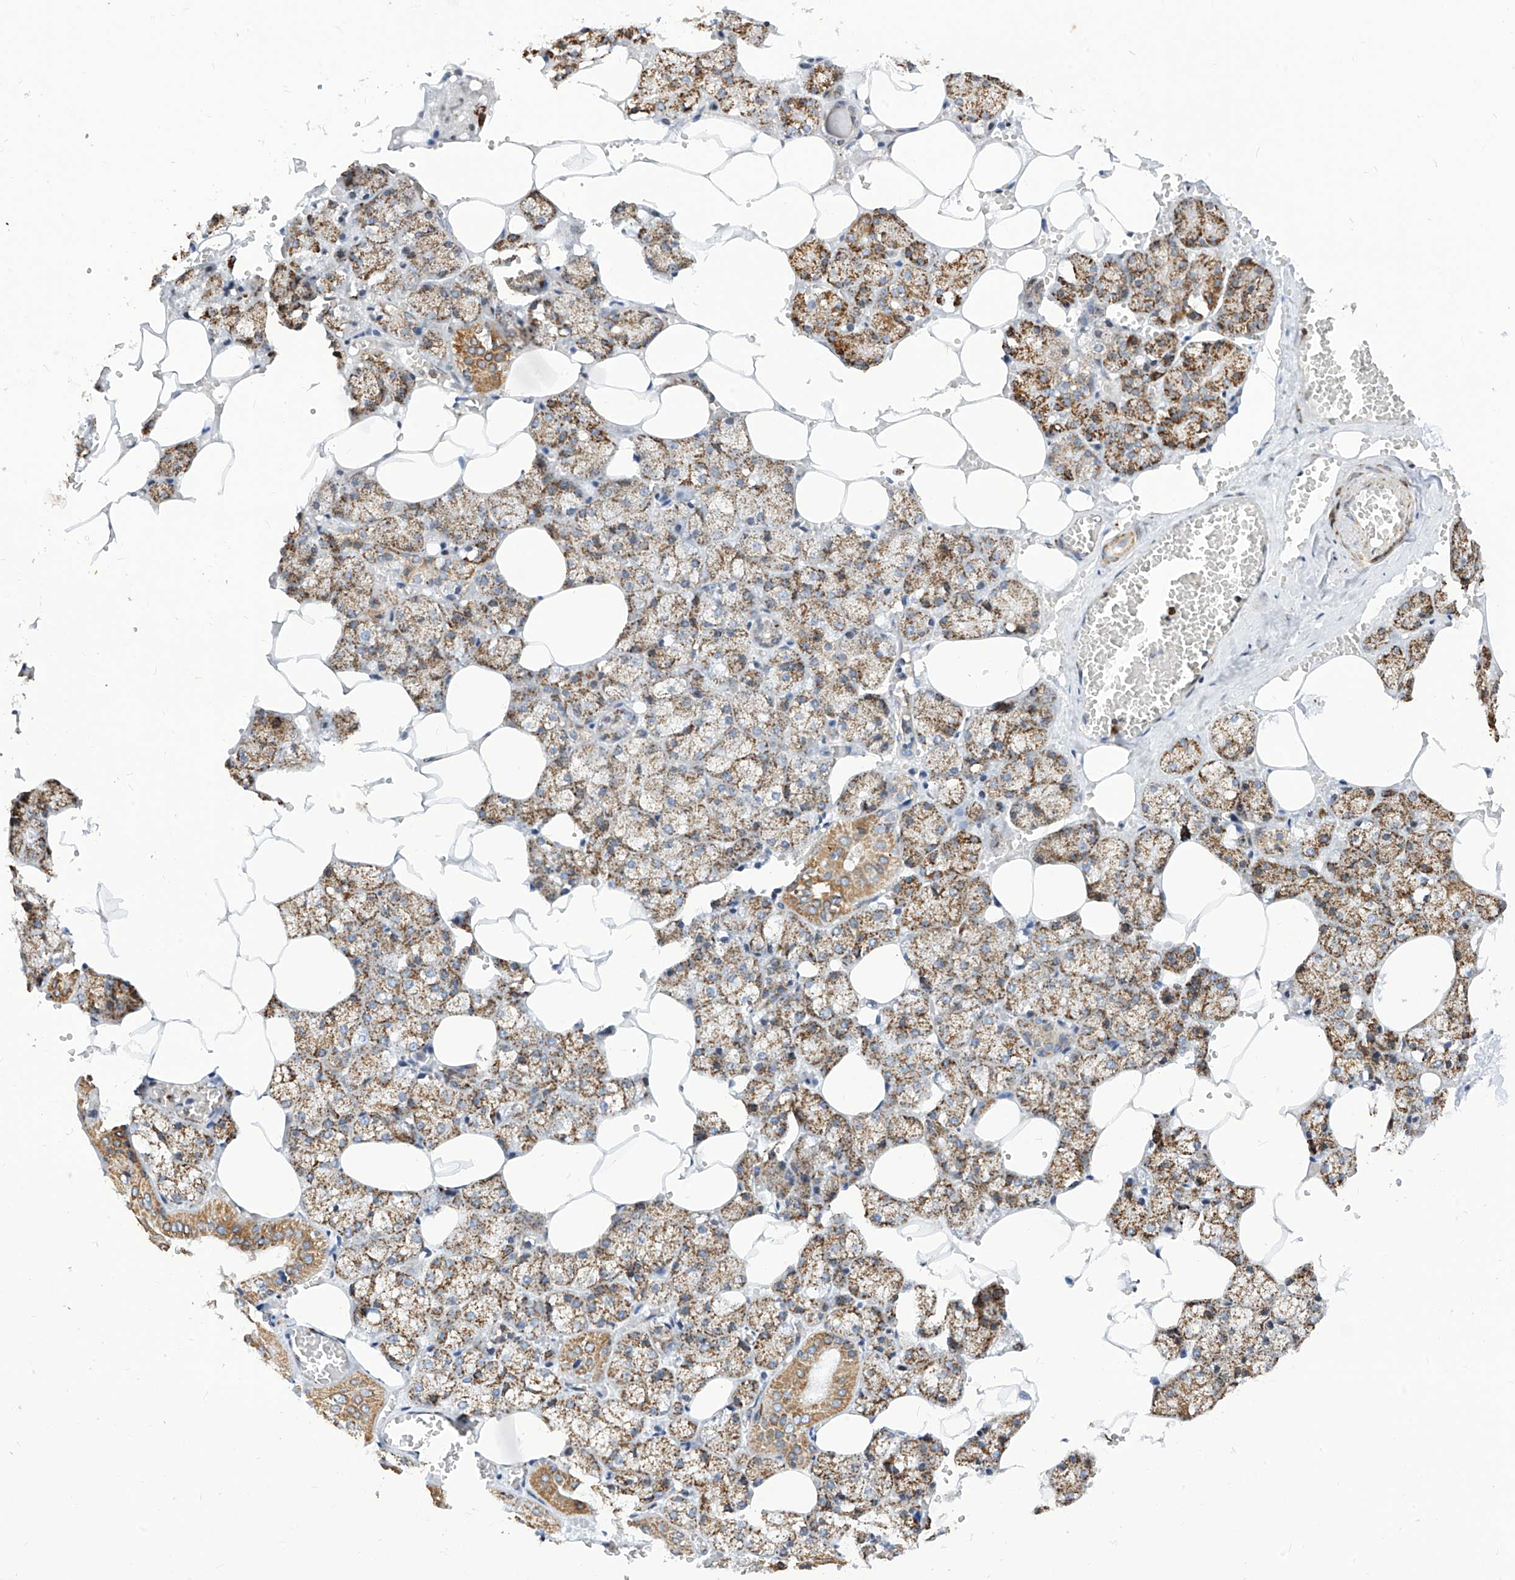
{"staining": {"intensity": "moderate", "quantity": ">75%", "location": "cytoplasmic/membranous"}, "tissue": "salivary gland", "cell_type": "Glandular cells", "image_type": "normal", "snomed": [{"axis": "morphology", "description": "Normal tissue, NOS"}, {"axis": "topography", "description": "Salivary gland"}], "caption": "Approximately >75% of glandular cells in benign salivary gland reveal moderate cytoplasmic/membranous protein expression as visualized by brown immunohistochemical staining.", "gene": "TTLL8", "patient": {"sex": "male", "age": 62}}